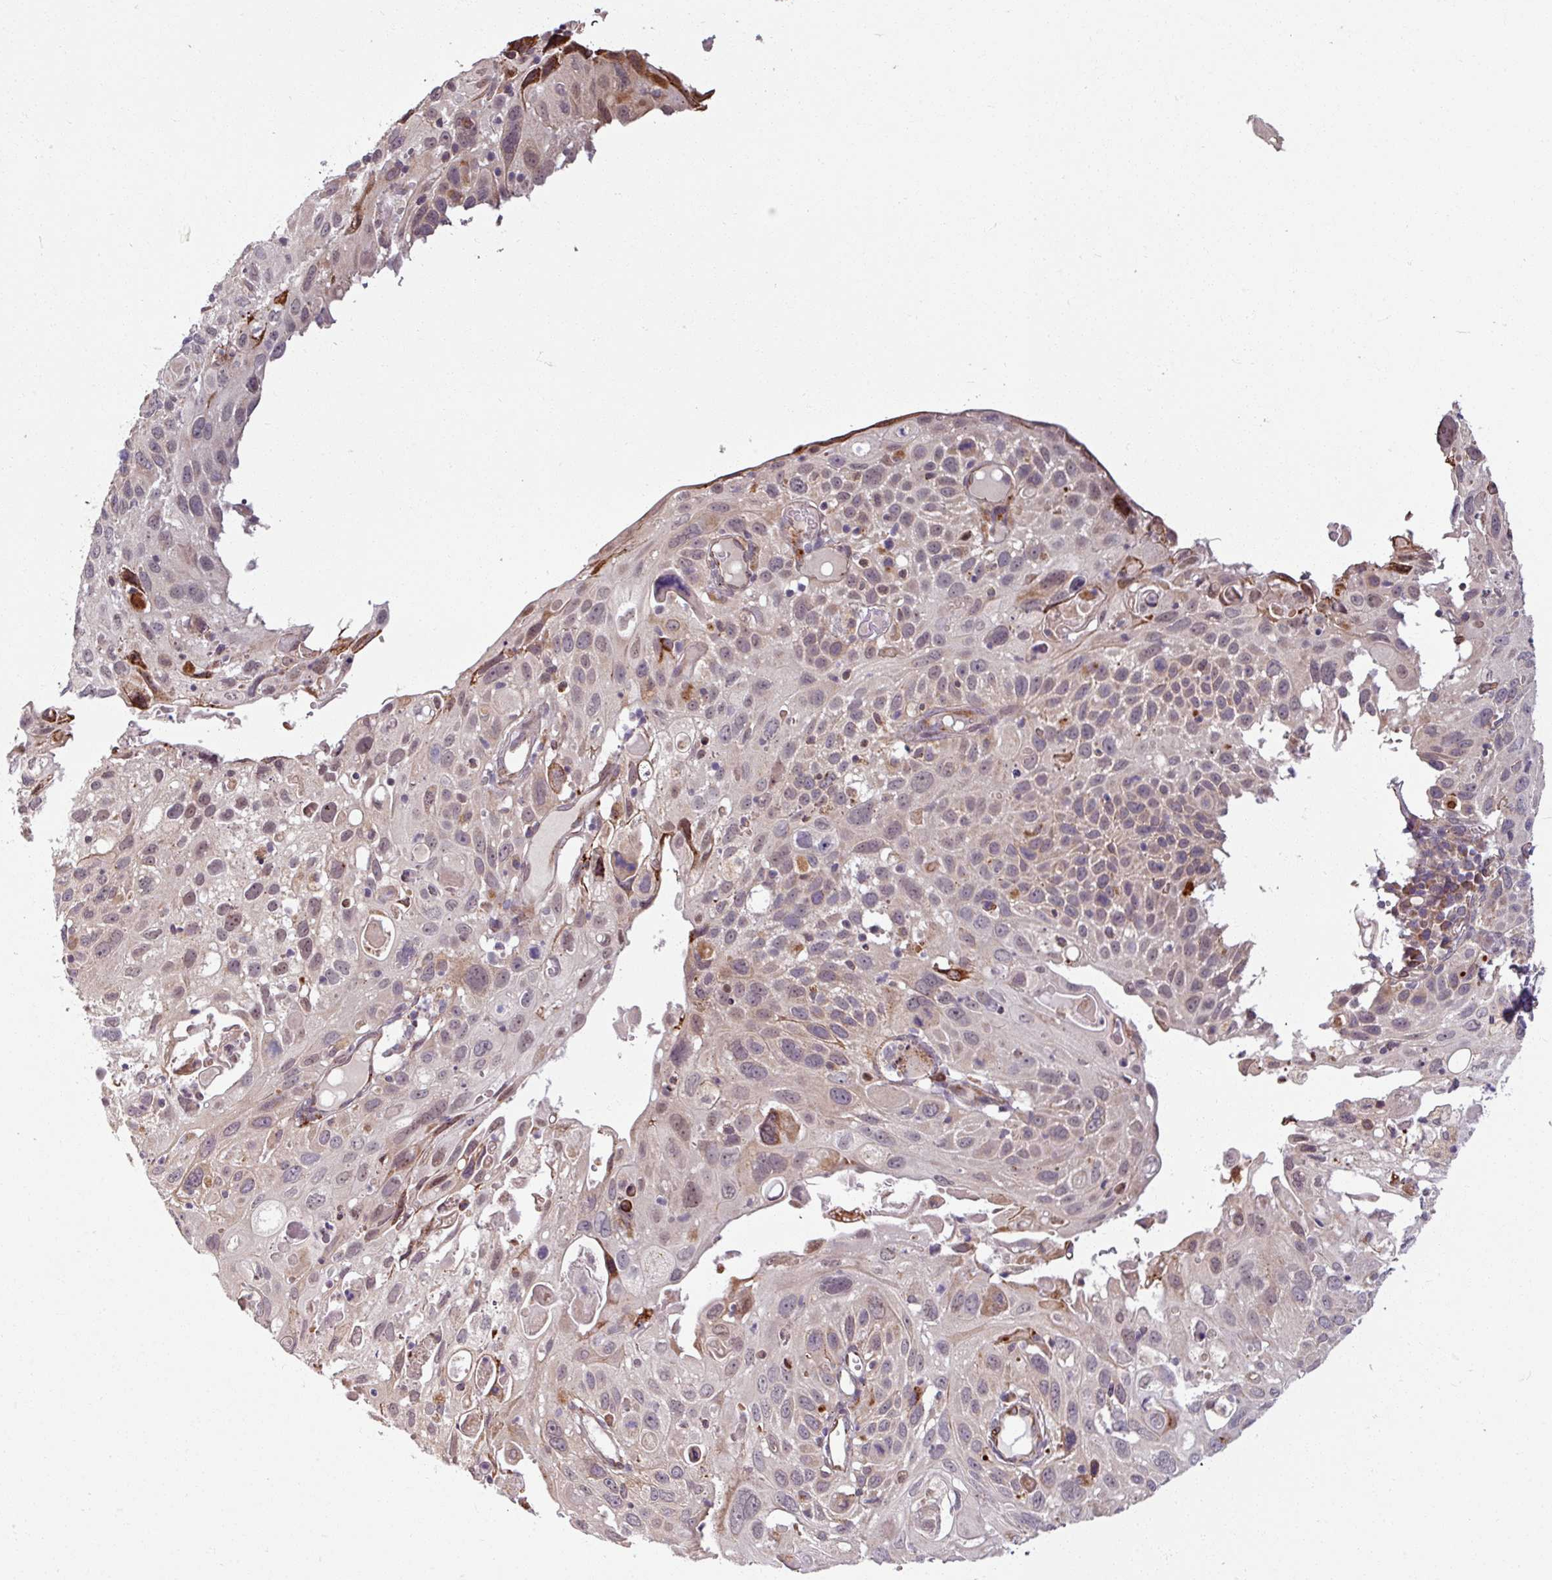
{"staining": {"intensity": "weak", "quantity": "<25%", "location": "cytoplasmic/membranous"}, "tissue": "cervical cancer", "cell_type": "Tumor cells", "image_type": "cancer", "snomed": [{"axis": "morphology", "description": "Squamous cell carcinoma, NOS"}, {"axis": "topography", "description": "Cervix"}], "caption": "A high-resolution micrograph shows IHC staining of cervical cancer (squamous cell carcinoma), which reveals no significant staining in tumor cells.", "gene": "MAGT1", "patient": {"sex": "female", "age": 70}}